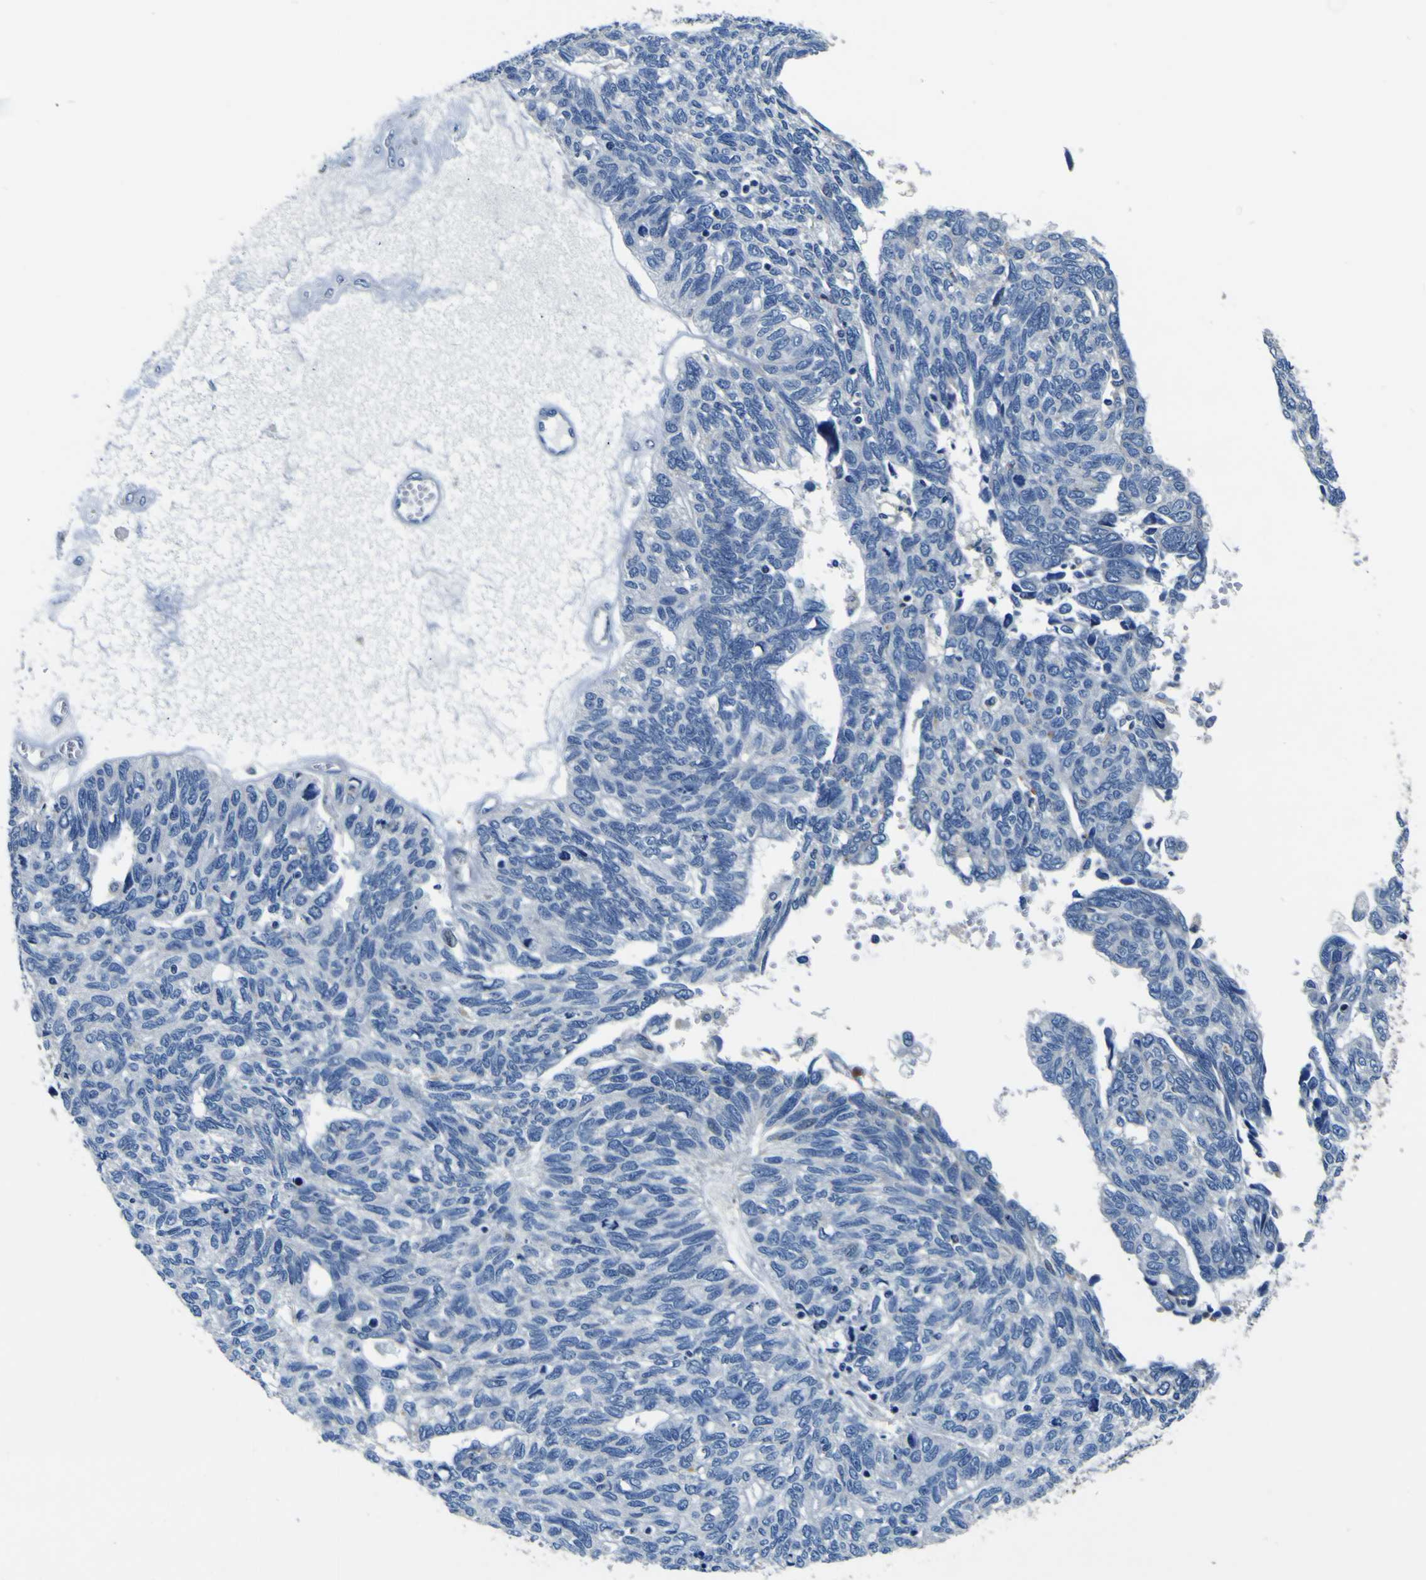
{"staining": {"intensity": "negative", "quantity": "none", "location": "none"}, "tissue": "ovarian cancer", "cell_type": "Tumor cells", "image_type": "cancer", "snomed": [{"axis": "morphology", "description": "Cystadenocarcinoma, serous, NOS"}, {"axis": "topography", "description": "Ovary"}], "caption": "An IHC micrograph of ovarian serous cystadenocarcinoma is shown. There is no staining in tumor cells of ovarian serous cystadenocarcinoma.", "gene": "AGAP3", "patient": {"sex": "female", "age": 79}}